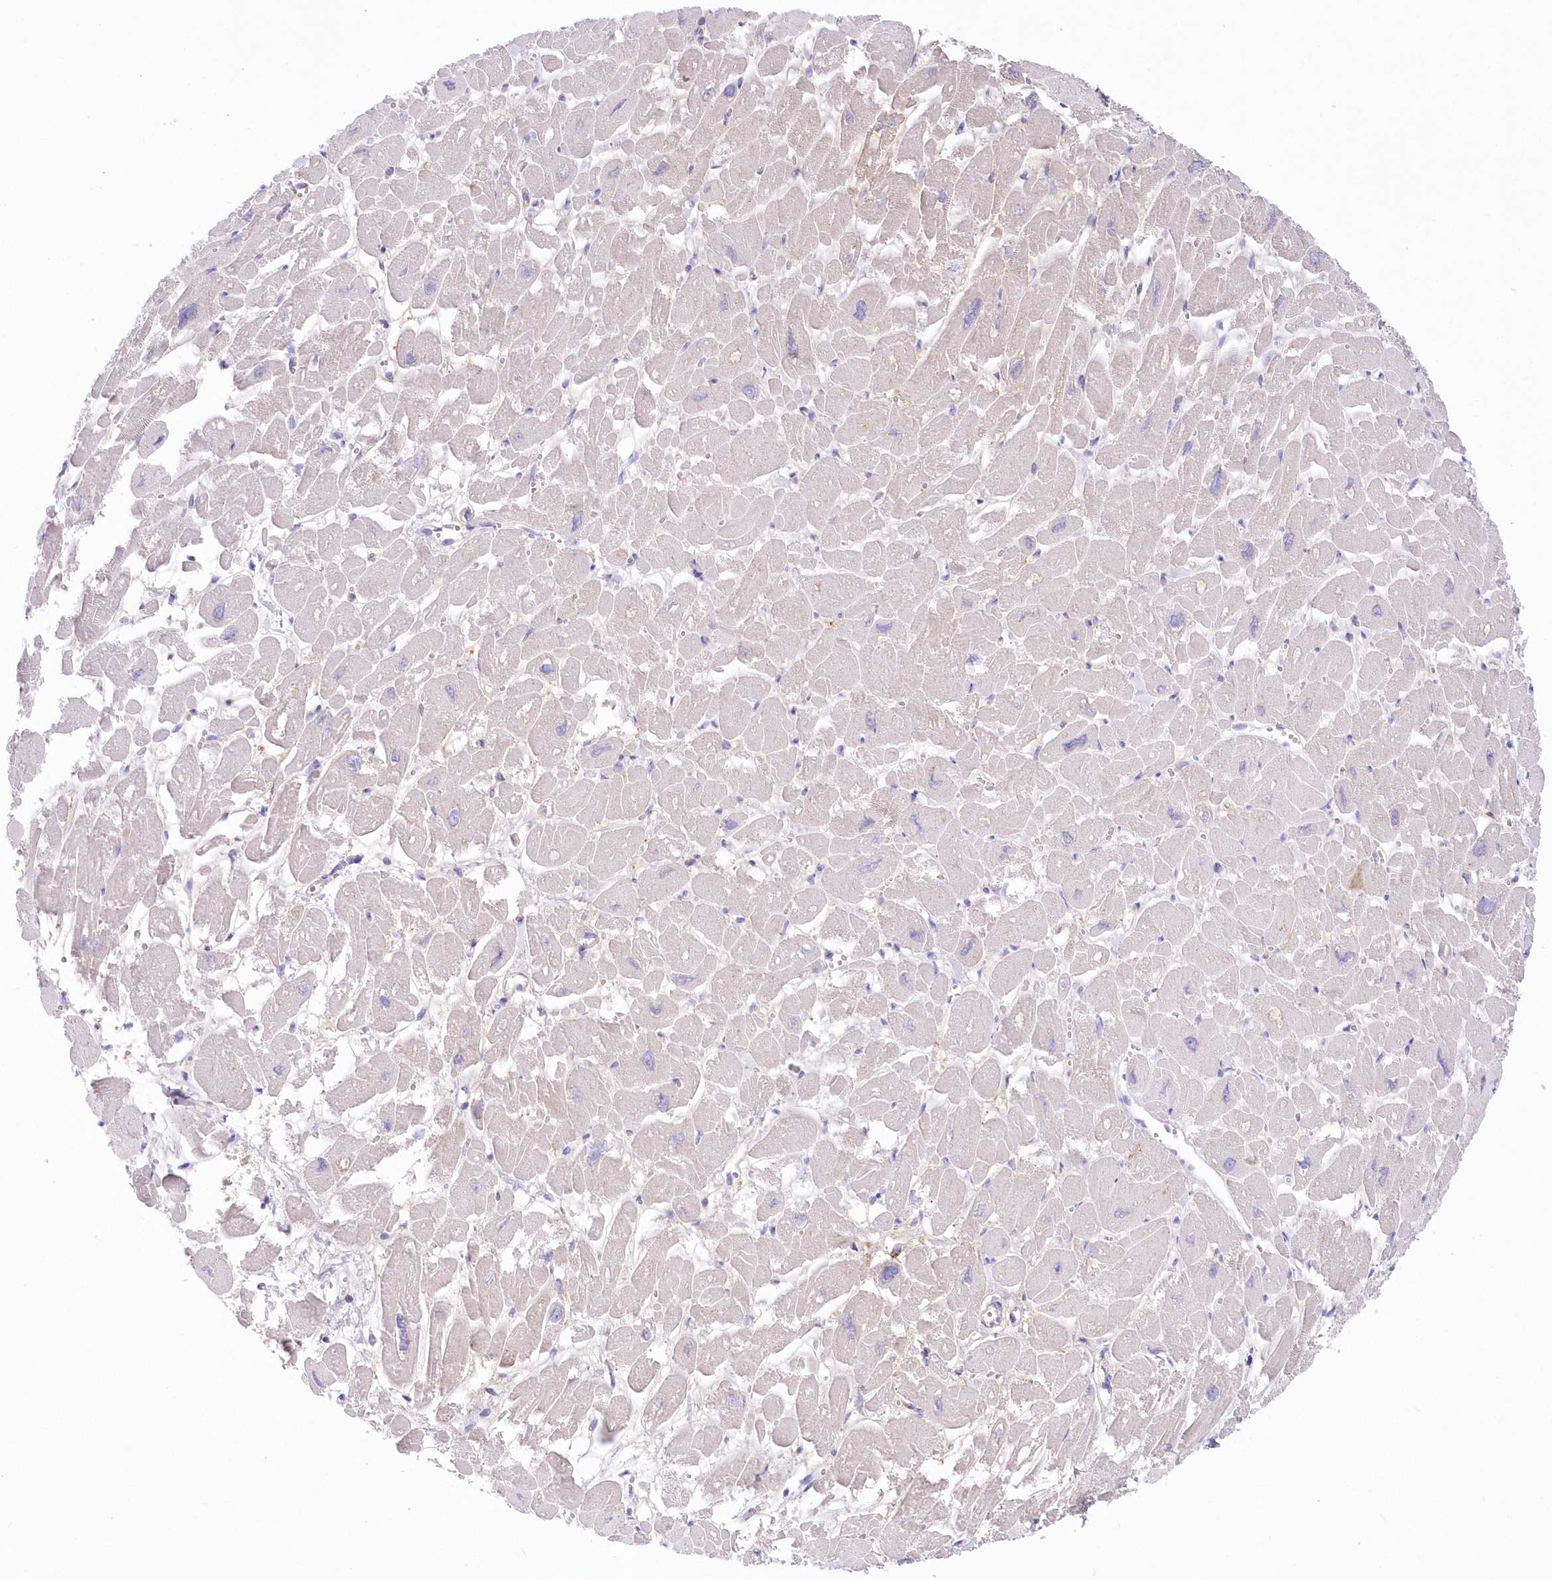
{"staining": {"intensity": "moderate", "quantity": "<25%", "location": "cytoplasmic/membranous"}, "tissue": "heart muscle", "cell_type": "Cardiomyocytes", "image_type": "normal", "snomed": [{"axis": "morphology", "description": "Normal tissue, NOS"}, {"axis": "topography", "description": "Heart"}], "caption": "Immunohistochemical staining of normal heart muscle shows moderate cytoplasmic/membranous protein expression in about <25% of cardiomyocytes. (DAB = brown stain, brightfield microscopy at high magnification).", "gene": "DNAJC19", "patient": {"sex": "male", "age": 54}}